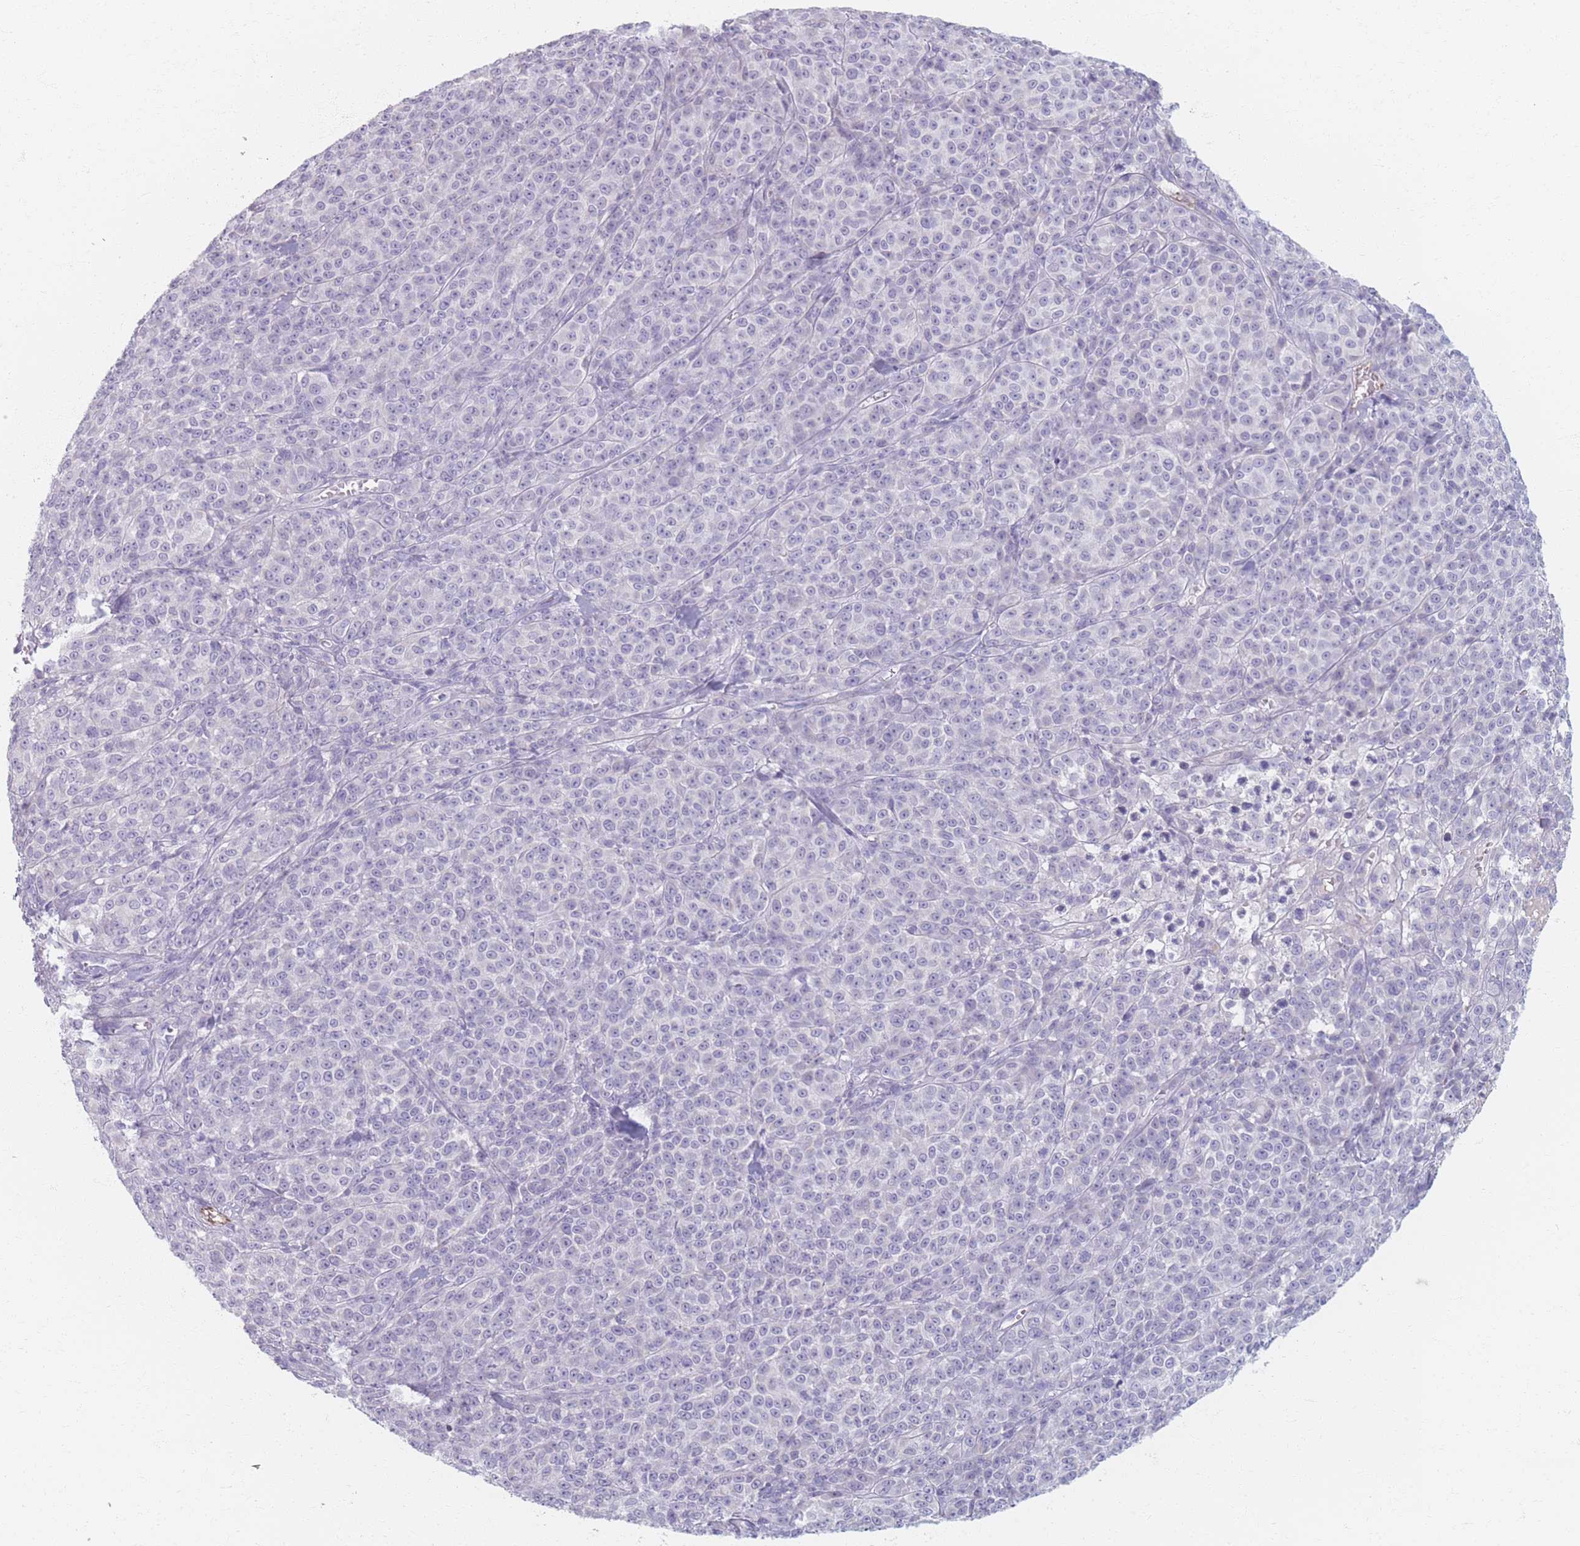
{"staining": {"intensity": "negative", "quantity": "none", "location": "none"}, "tissue": "melanoma", "cell_type": "Tumor cells", "image_type": "cancer", "snomed": [{"axis": "morphology", "description": "Normal tissue, NOS"}, {"axis": "morphology", "description": "Malignant melanoma, NOS"}, {"axis": "topography", "description": "Skin"}], "caption": "Immunohistochemical staining of melanoma reveals no significant expression in tumor cells. The staining is performed using DAB (3,3'-diaminobenzidine) brown chromogen with nuclei counter-stained in using hematoxylin.", "gene": "PIGM", "patient": {"sex": "female", "age": 34}}